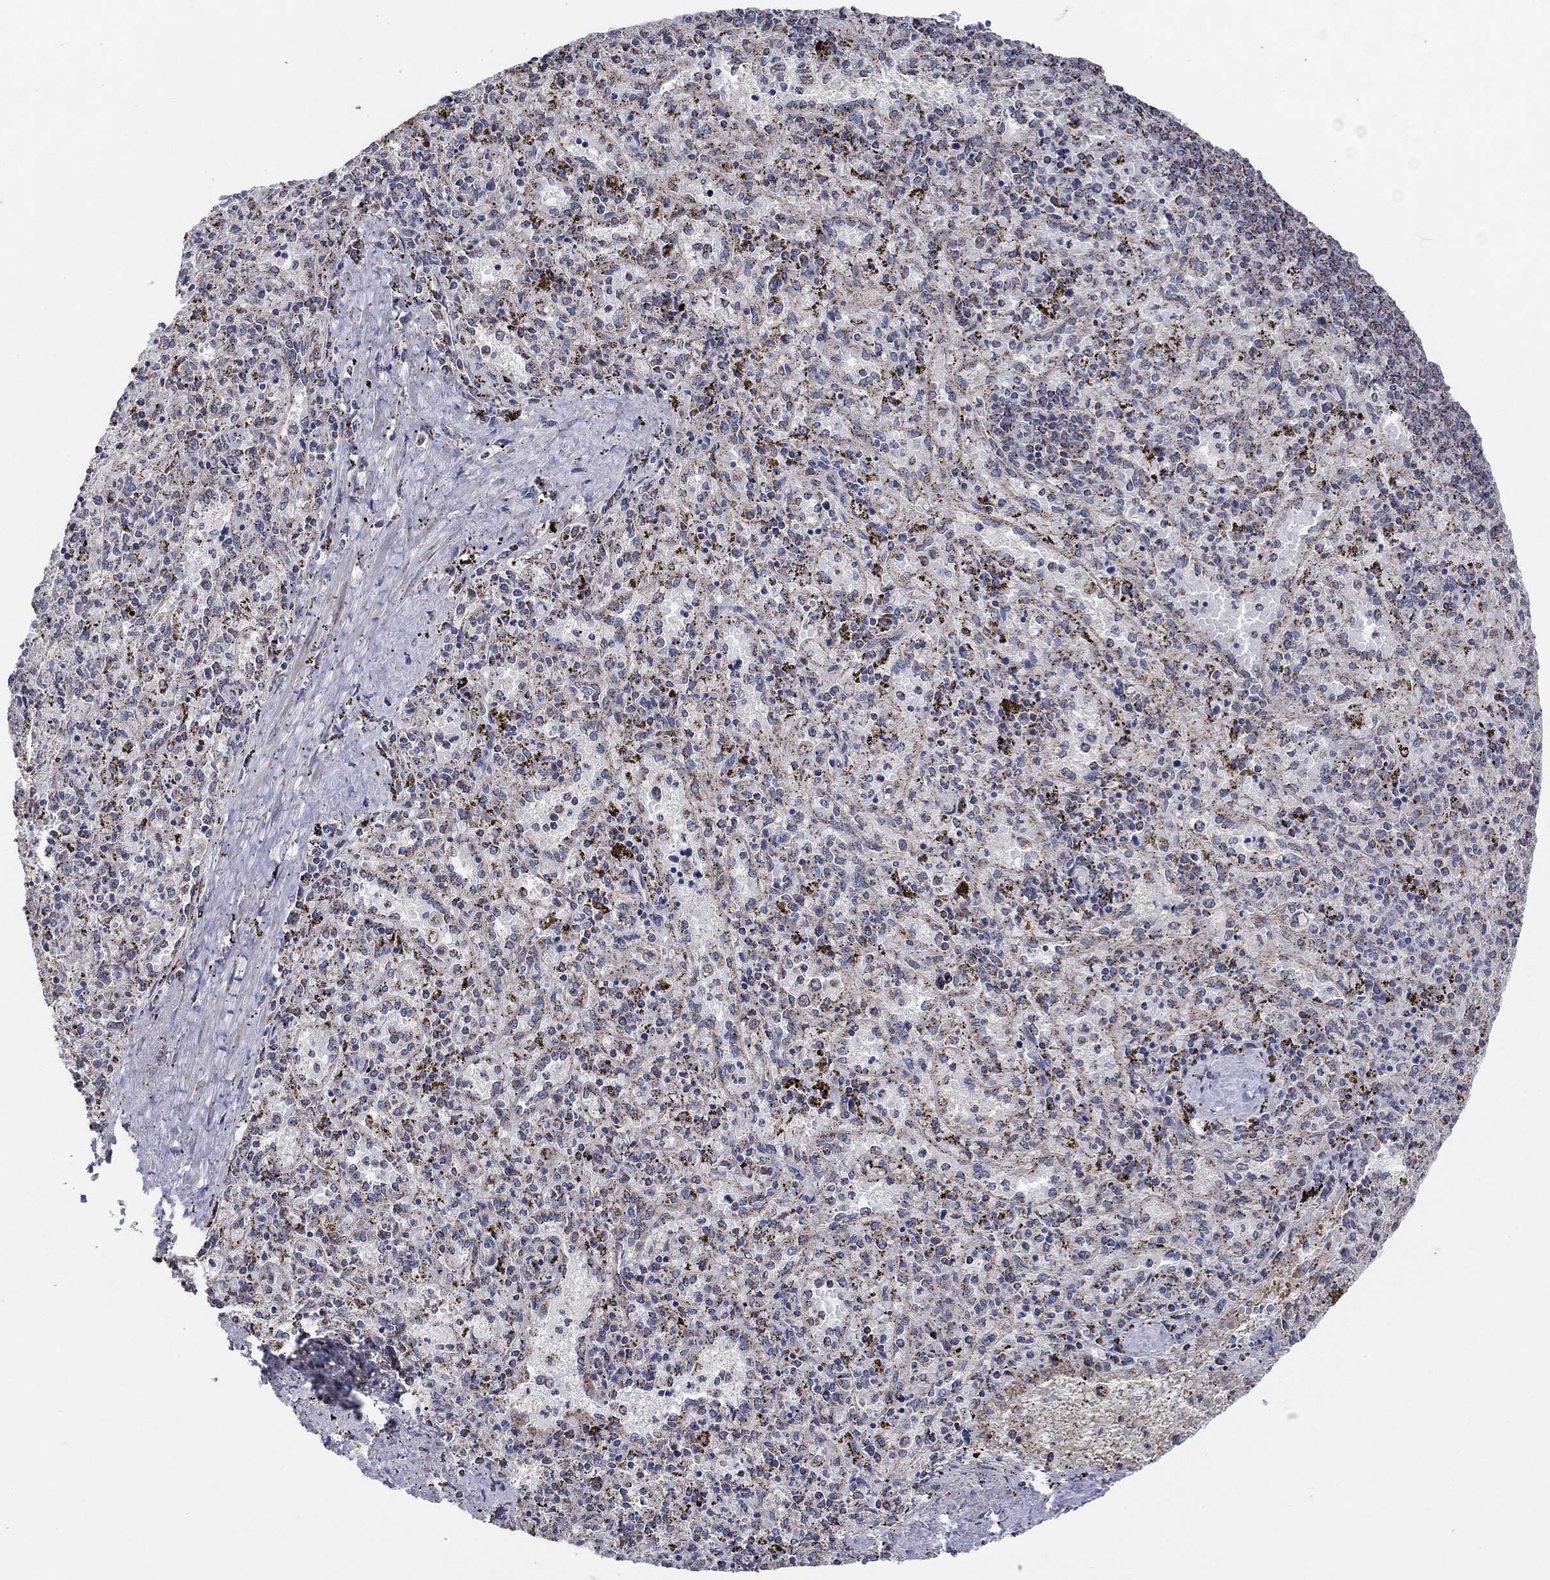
{"staining": {"intensity": "negative", "quantity": "none", "location": "none"}, "tissue": "spleen", "cell_type": "Cells in red pulp", "image_type": "normal", "snomed": [{"axis": "morphology", "description": "Normal tissue, NOS"}, {"axis": "topography", "description": "Spleen"}], "caption": "Protein analysis of unremarkable spleen displays no significant expression in cells in red pulp.", "gene": "C9orf85", "patient": {"sex": "female", "age": 50}}